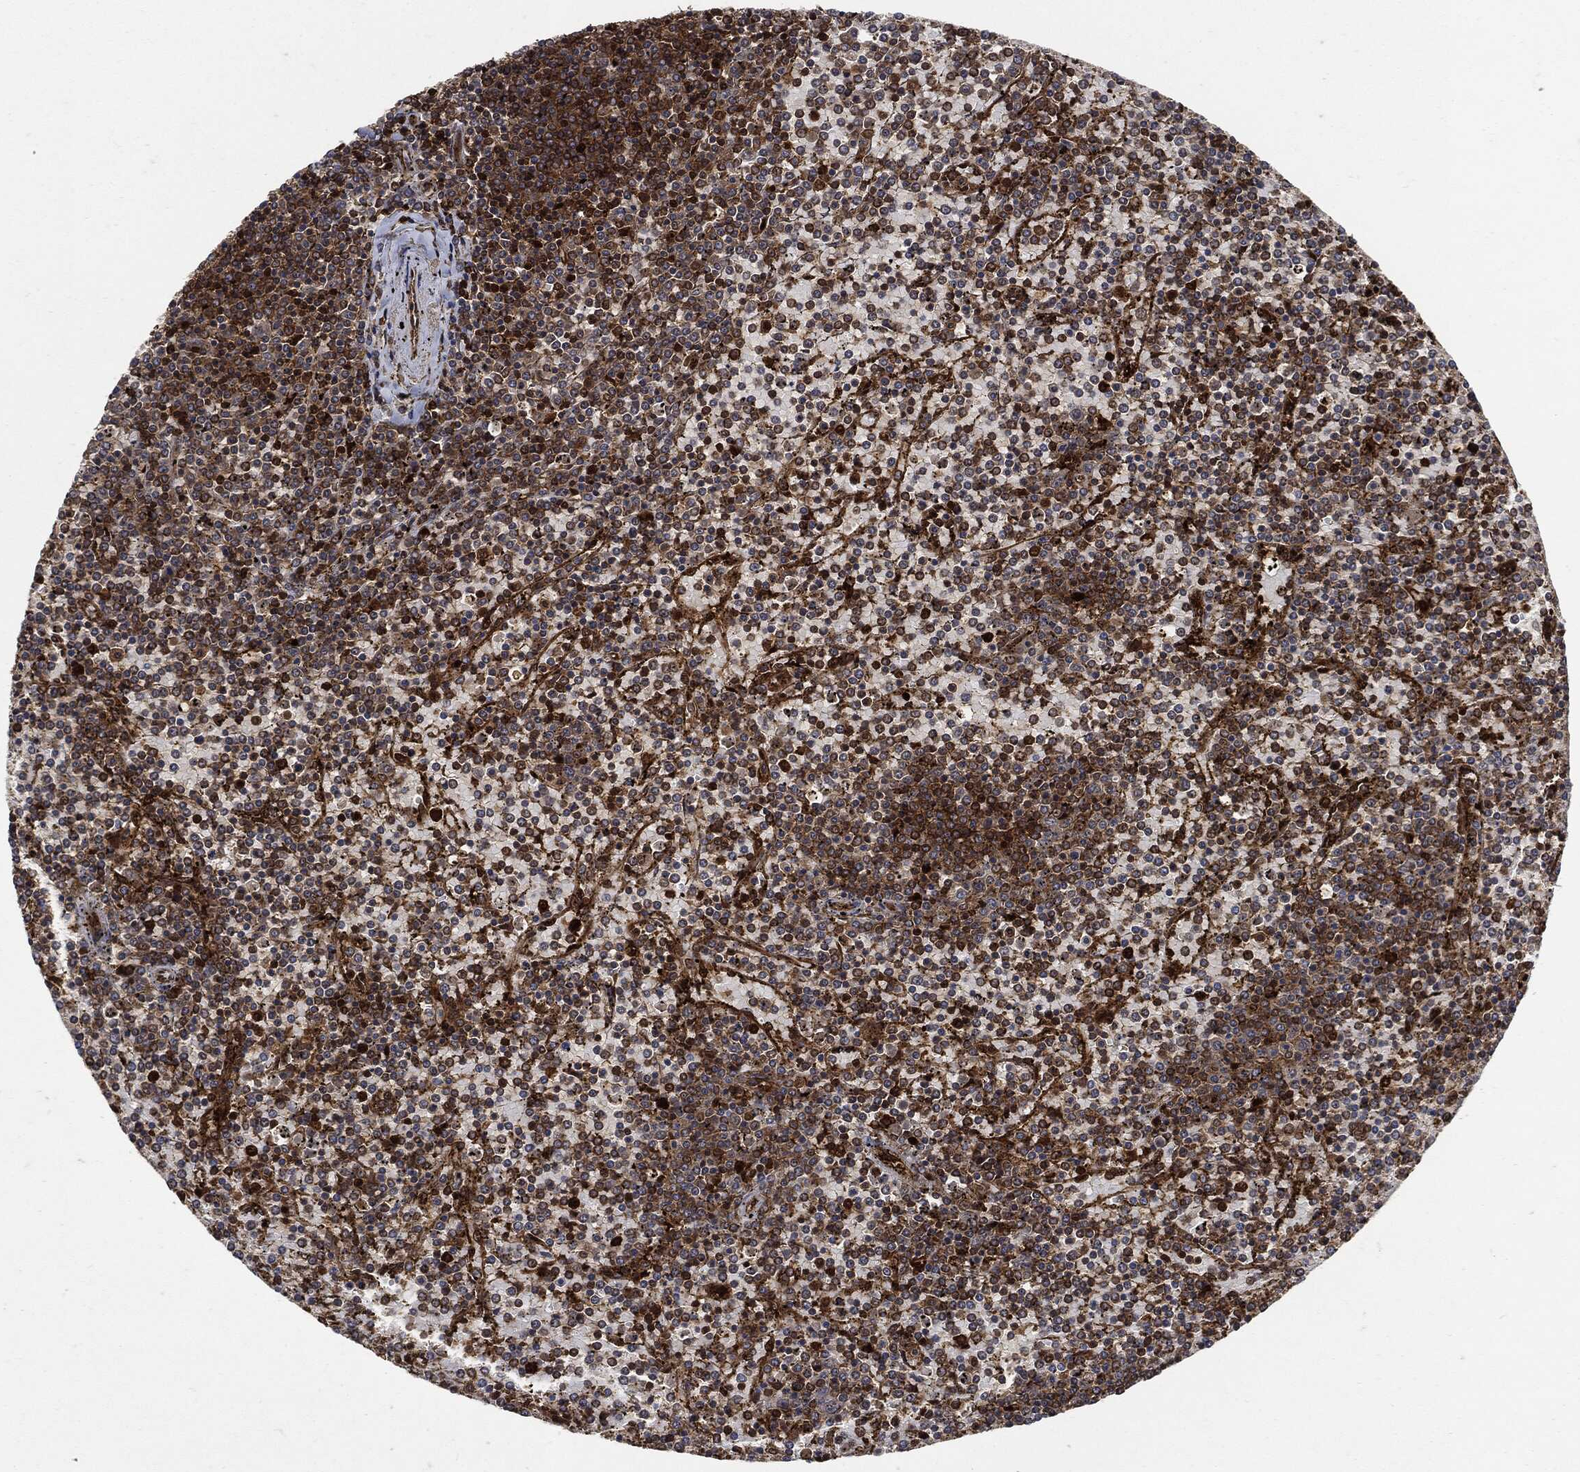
{"staining": {"intensity": "strong", "quantity": "25%-75%", "location": "cytoplasmic/membranous"}, "tissue": "lymphoma", "cell_type": "Tumor cells", "image_type": "cancer", "snomed": [{"axis": "morphology", "description": "Malignant lymphoma, non-Hodgkin's type, Low grade"}, {"axis": "topography", "description": "Spleen"}], "caption": "This is an image of immunohistochemistry staining of malignant lymphoma, non-Hodgkin's type (low-grade), which shows strong positivity in the cytoplasmic/membranous of tumor cells.", "gene": "XPNPEP1", "patient": {"sex": "female", "age": 77}}